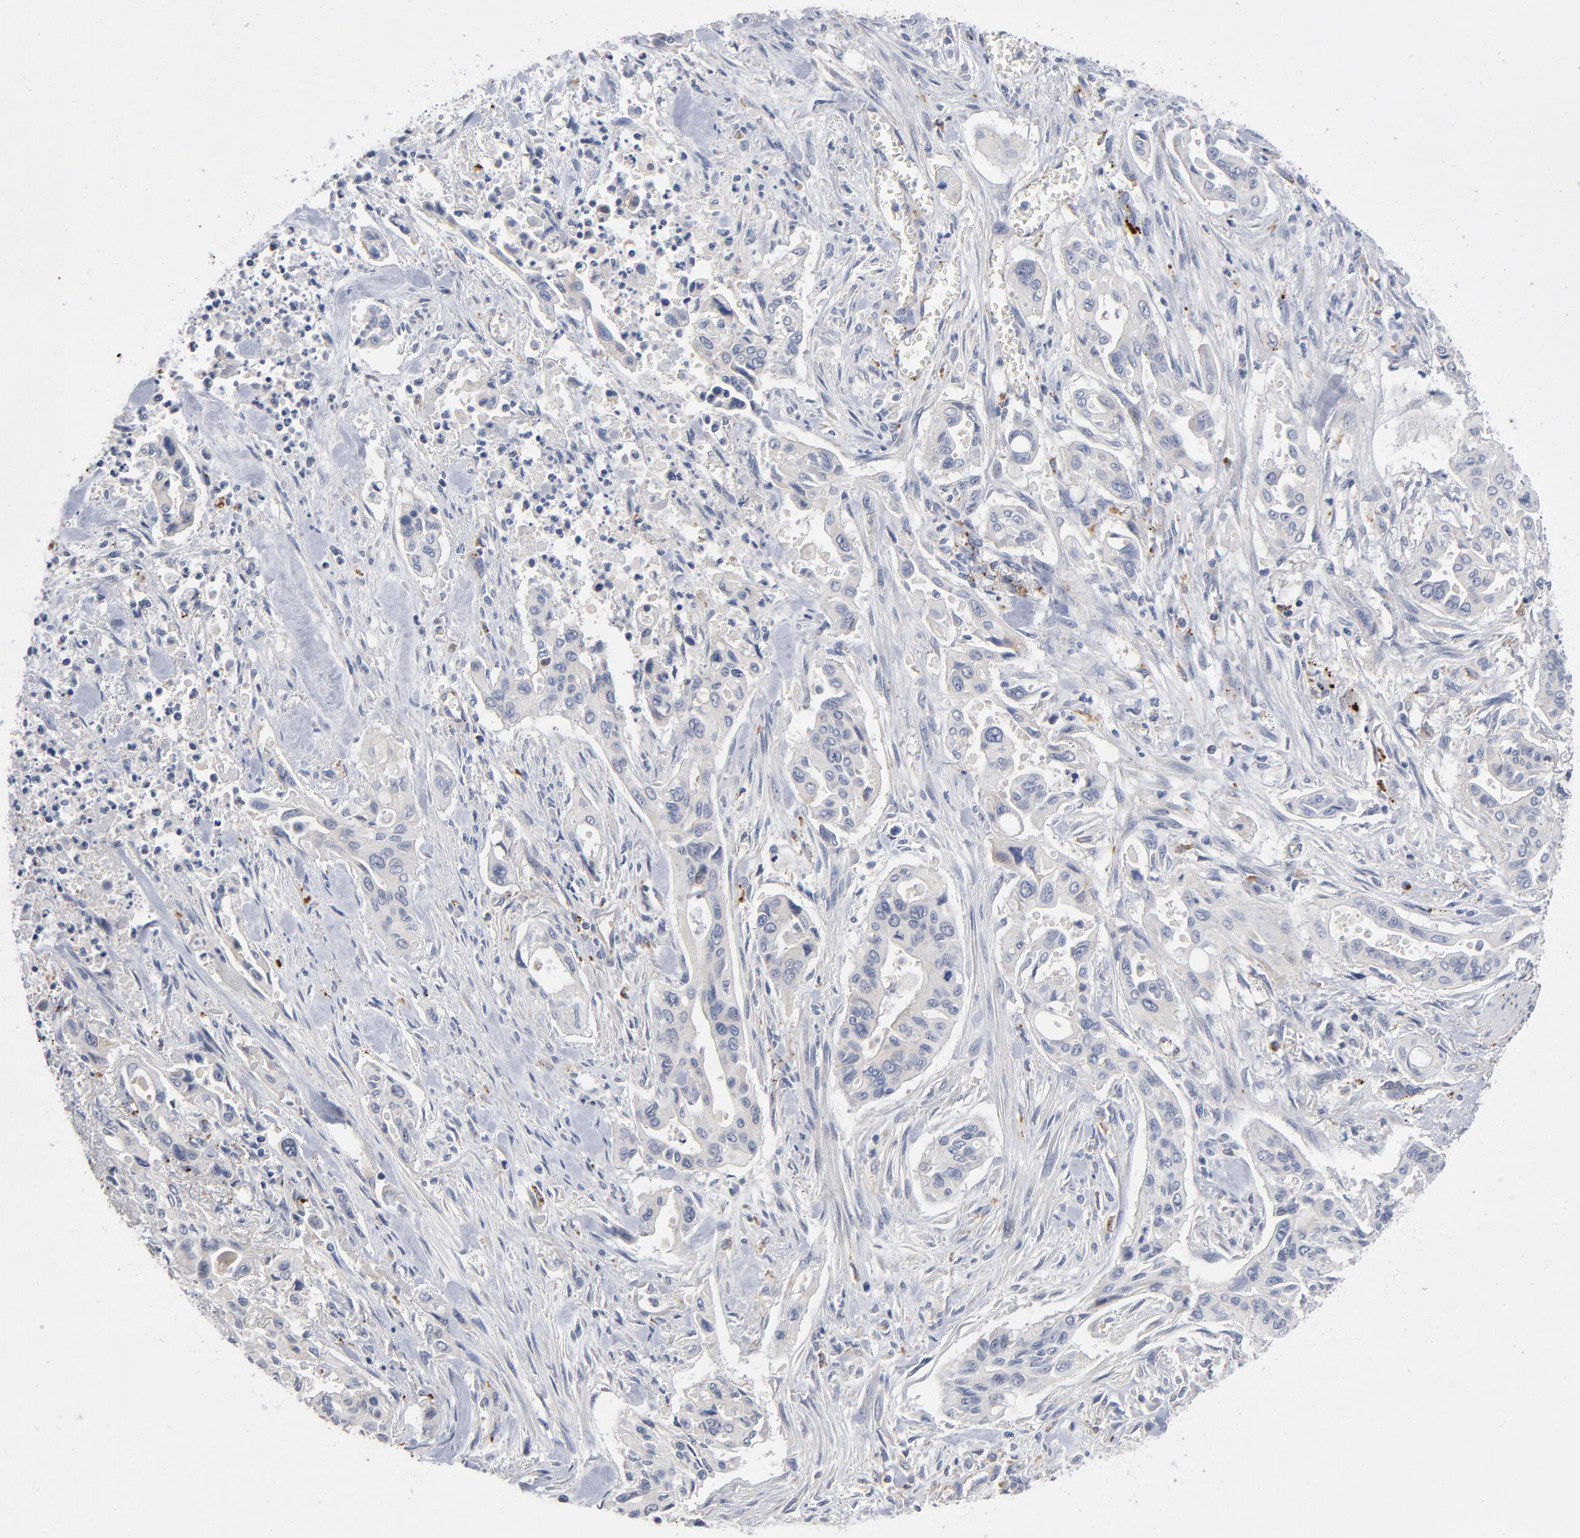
{"staining": {"intensity": "negative", "quantity": "none", "location": "none"}, "tissue": "pancreatic cancer", "cell_type": "Tumor cells", "image_type": "cancer", "snomed": [{"axis": "morphology", "description": "Adenocarcinoma, NOS"}, {"axis": "topography", "description": "Pancreas"}], "caption": "The micrograph reveals no staining of tumor cells in pancreatic cancer (adenocarcinoma).", "gene": "AKT2", "patient": {"sex": "male", "age": 77}}